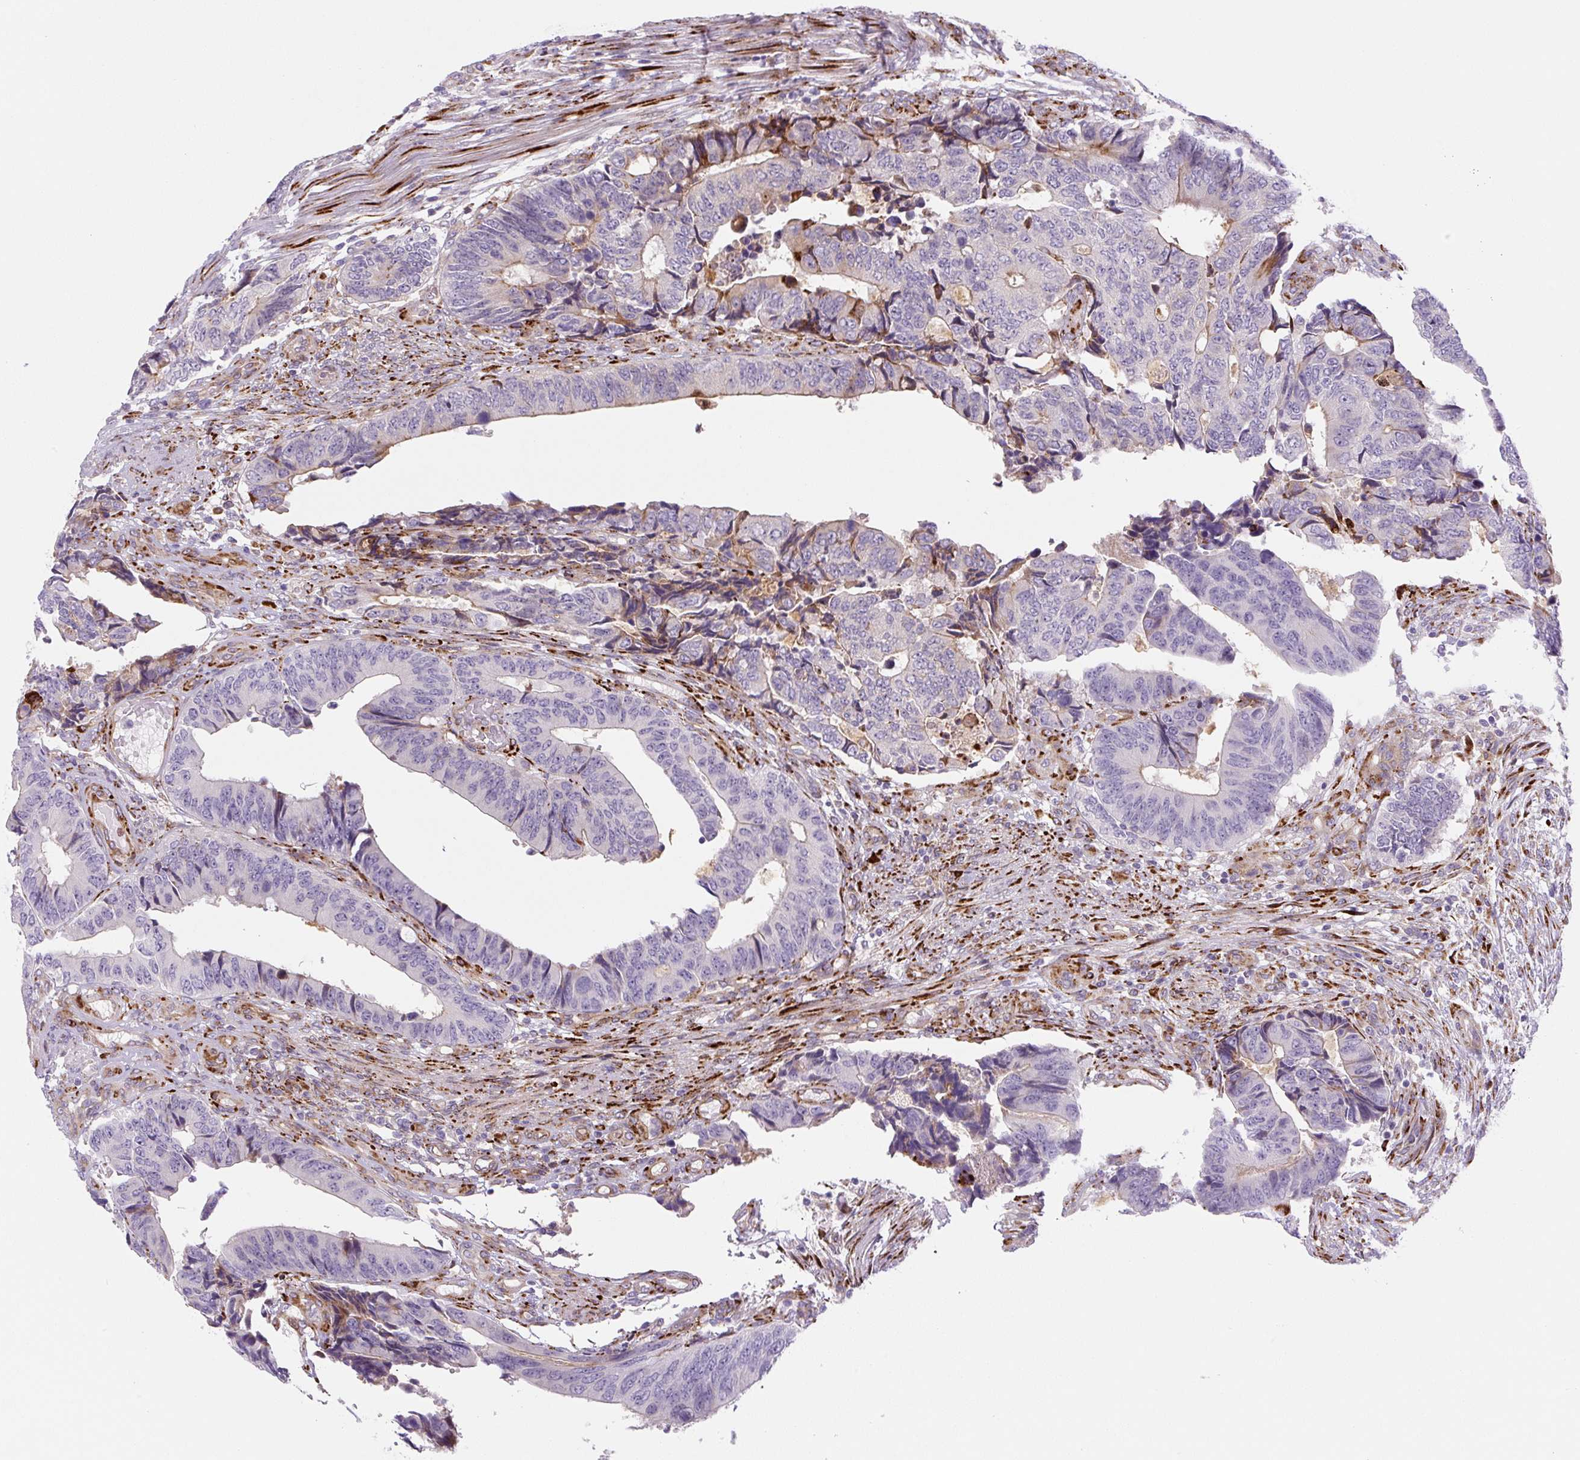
{"staining": {"intensity": "moderate", "quantity": "<25%", "location": "cytoplasmic/membranous"}, "tissue": "colorectal cancer", "cell_type": "Tumor cells", "image_type": "cancer", "snomed": [{"axis": "morphology", "description": "Adenocarcinoma, NOS"}, {"axis": "topography", "description": "Colon"}], "caption": "Human colorectal cancer (adenocarcinoma) stained with a brown dye shows moderate cytoplasmic/membranous positive positivity in about <25% of tumor cells.", "gene": "DISP3", "patient": {"sex": "male", "age": 87}}